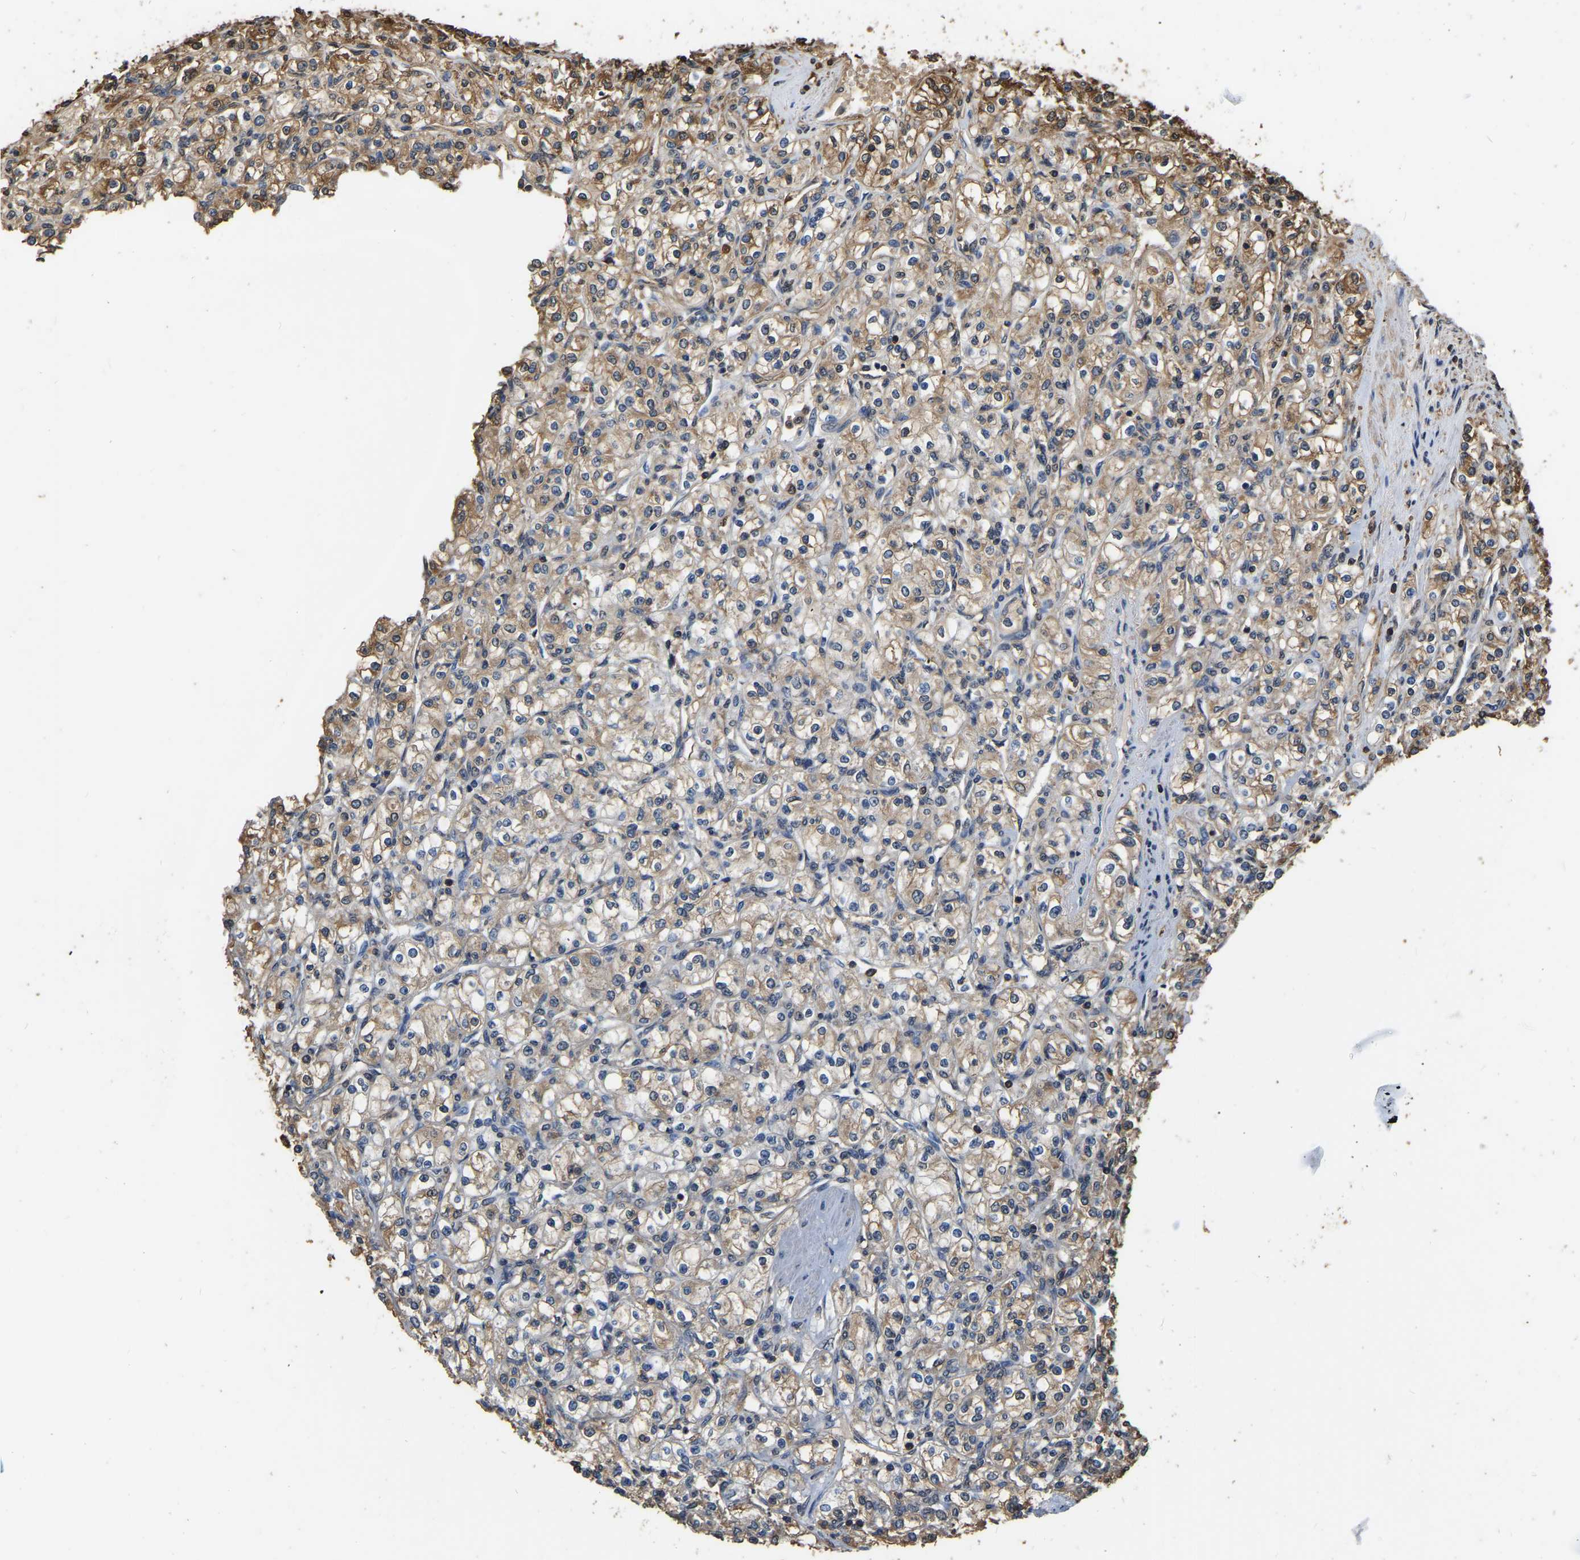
{"staining": {"intensity": "moderate", "quantity": ">75%", "location": "cytoplasmic/membranous"}, "tissue": "renal cancer", "cell_type": "Tumor cells", "image_type": "cancer", "snomed": [{"axis": "morphology", "description": "Adenocarcinoma, NOS"}, {"axis": "topography", "description": "Kidney"}], "caption": "This is an image of immunohistochemistry (IHC) staining of renal cancer, which shows moderate expression in the cytoplasmic/membranous of tumor cells.", "gene": "LDHB", "patient": {"sex": "male", "age": 77}}